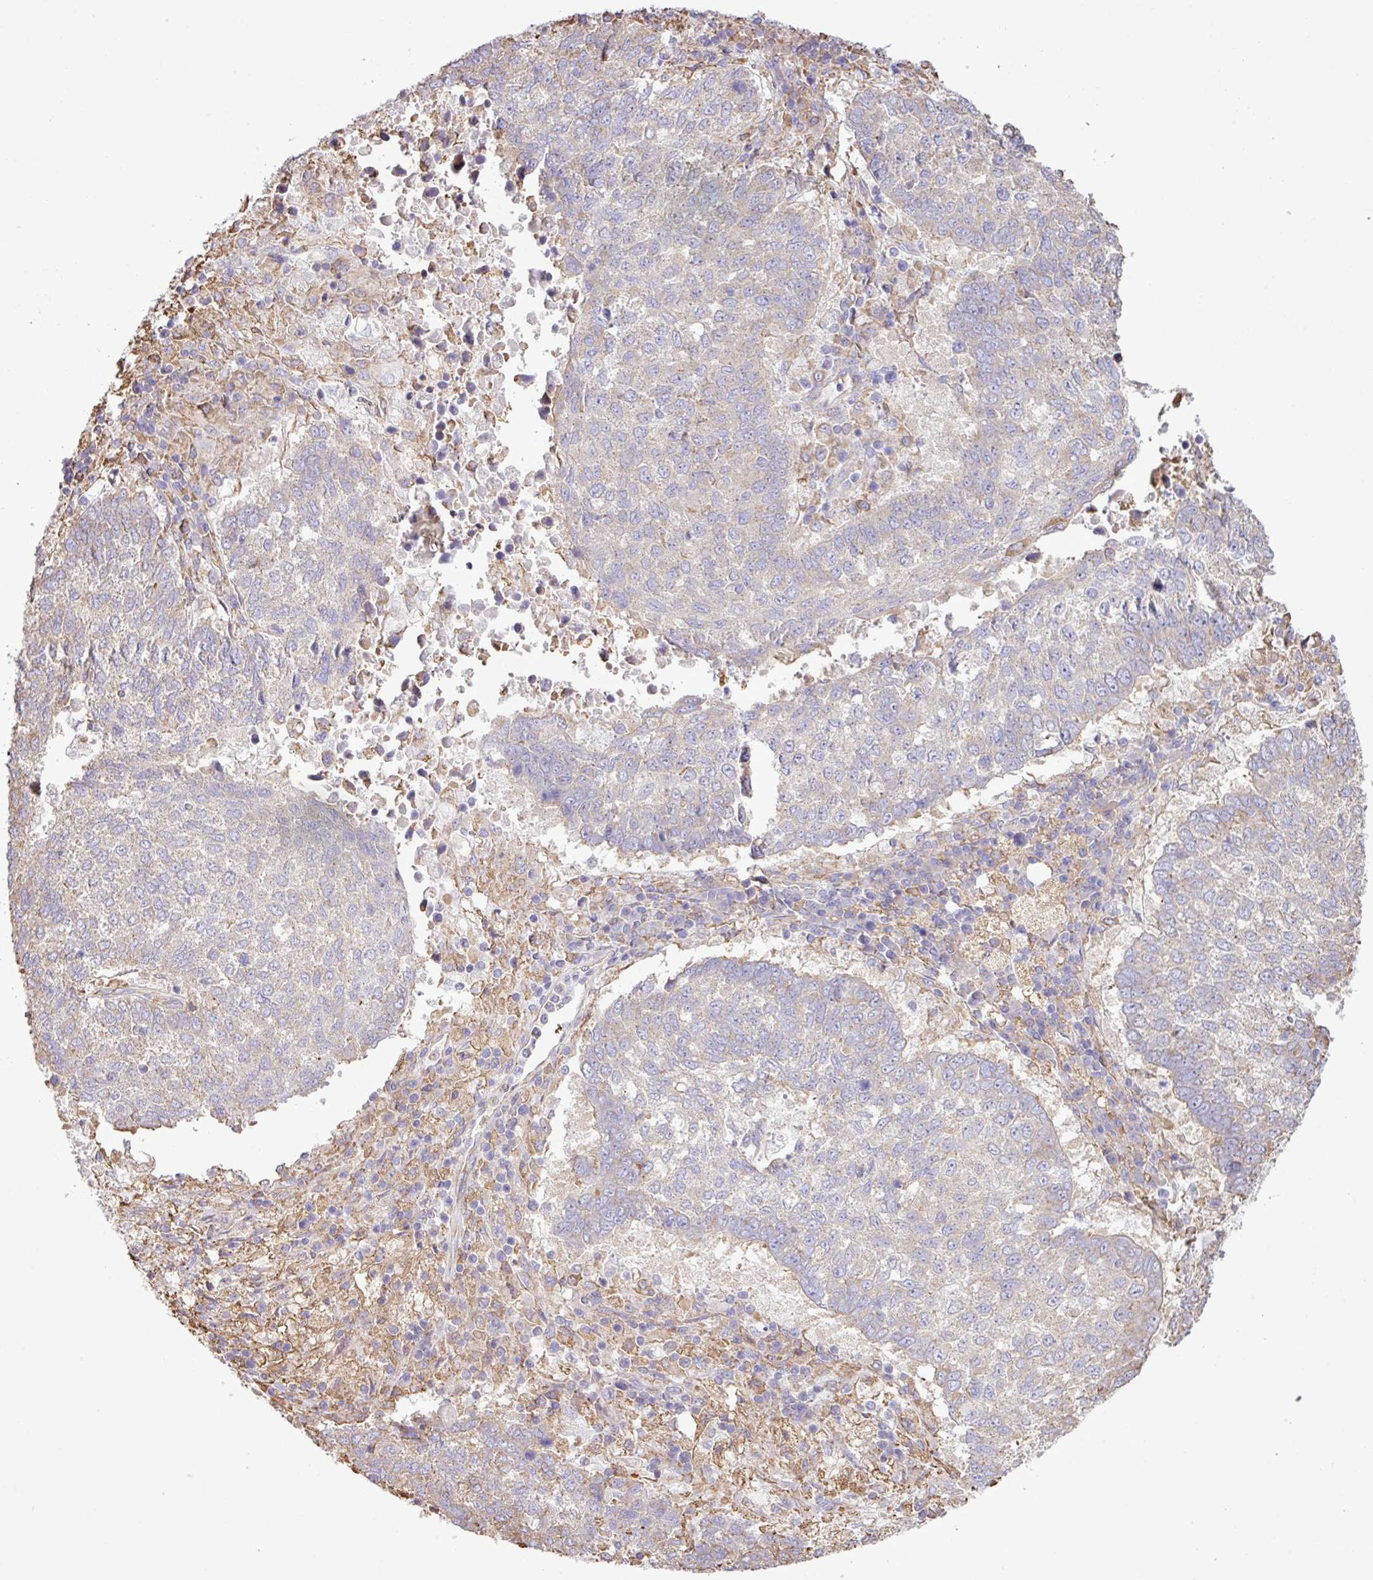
{"staining": {"intensity": "negative", "quantity": "none", "location": "none"}, "tissue": "lung cancer", "cell_type": "Tumor cells", "image_type": "cancer", "snomed": [{"axis": "morphology", "description": "Squamous cell carcinoma, NOS"}, {"axis": "topography", "description": "Lung"}], "caption": "Immunohistochemistry (IHC) histopathology image of lung cancer stained for a protein (brown), which shows no positivity in tumor cells.", "gene": "ZSCAN5A", "patient": {"sex": "male", "age": 73}}